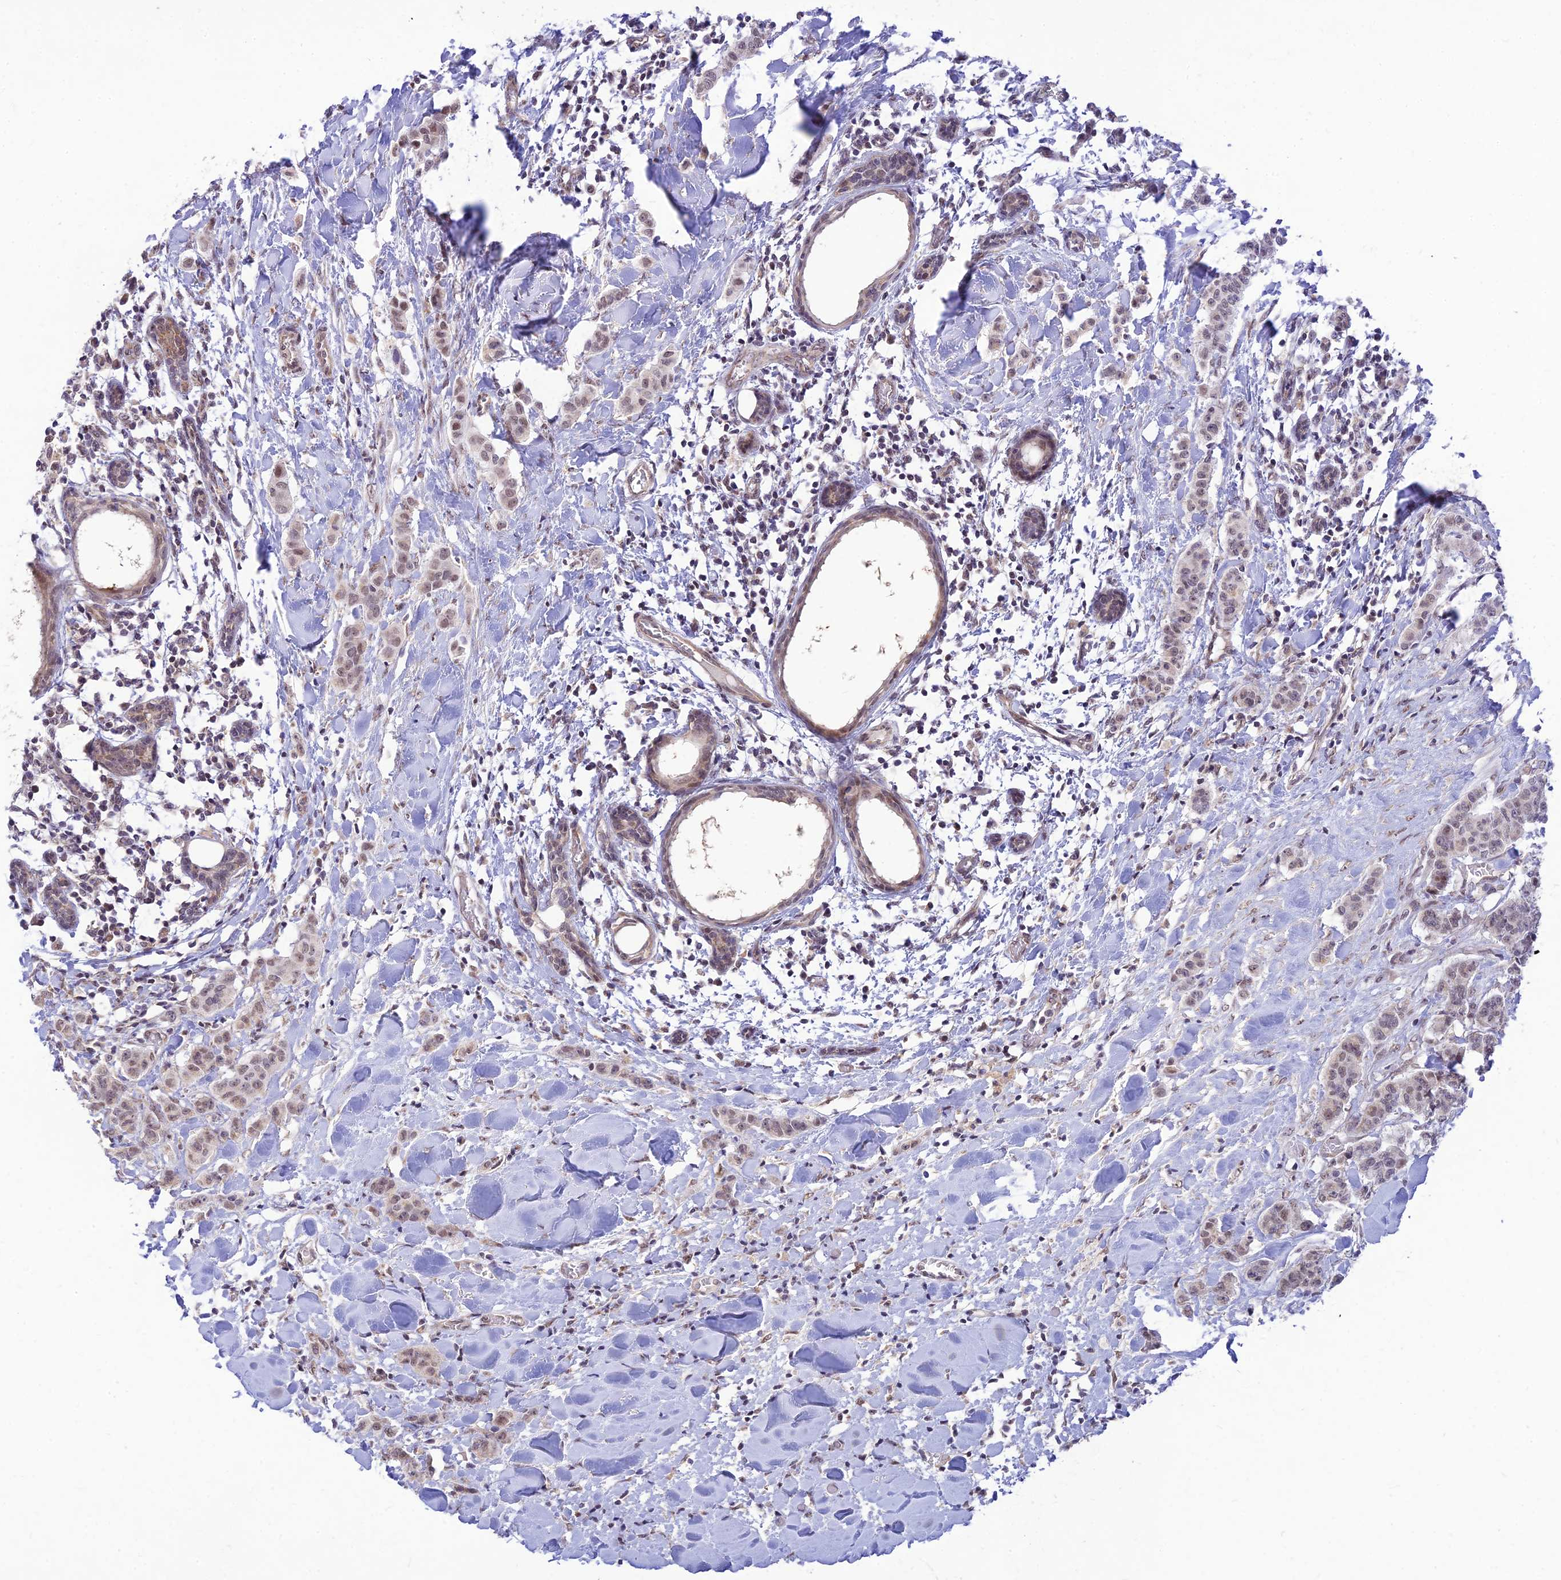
{"staining": {"intensity": "weak", "quantity": "25%-75%", "location": "nuclear"}, "tissue": "breast cancer", "cell_type": "Tumor cells", "image_type": "cancer", "snomed": [{"axis": "morphology", "description": "Duct carcinoma"}, {"axis": "topography", "description": "Breast"}], "caption": "Breast intraductal carcinoma stained with immunohistochemistry (IHC) exhibits weak nuclear expression in about 25%-75% of tumor cells. (IHC, brightfield microscopy, high magnification).", "gene": "MICOS13", "patient": {"sex": "female", "age": 40}}